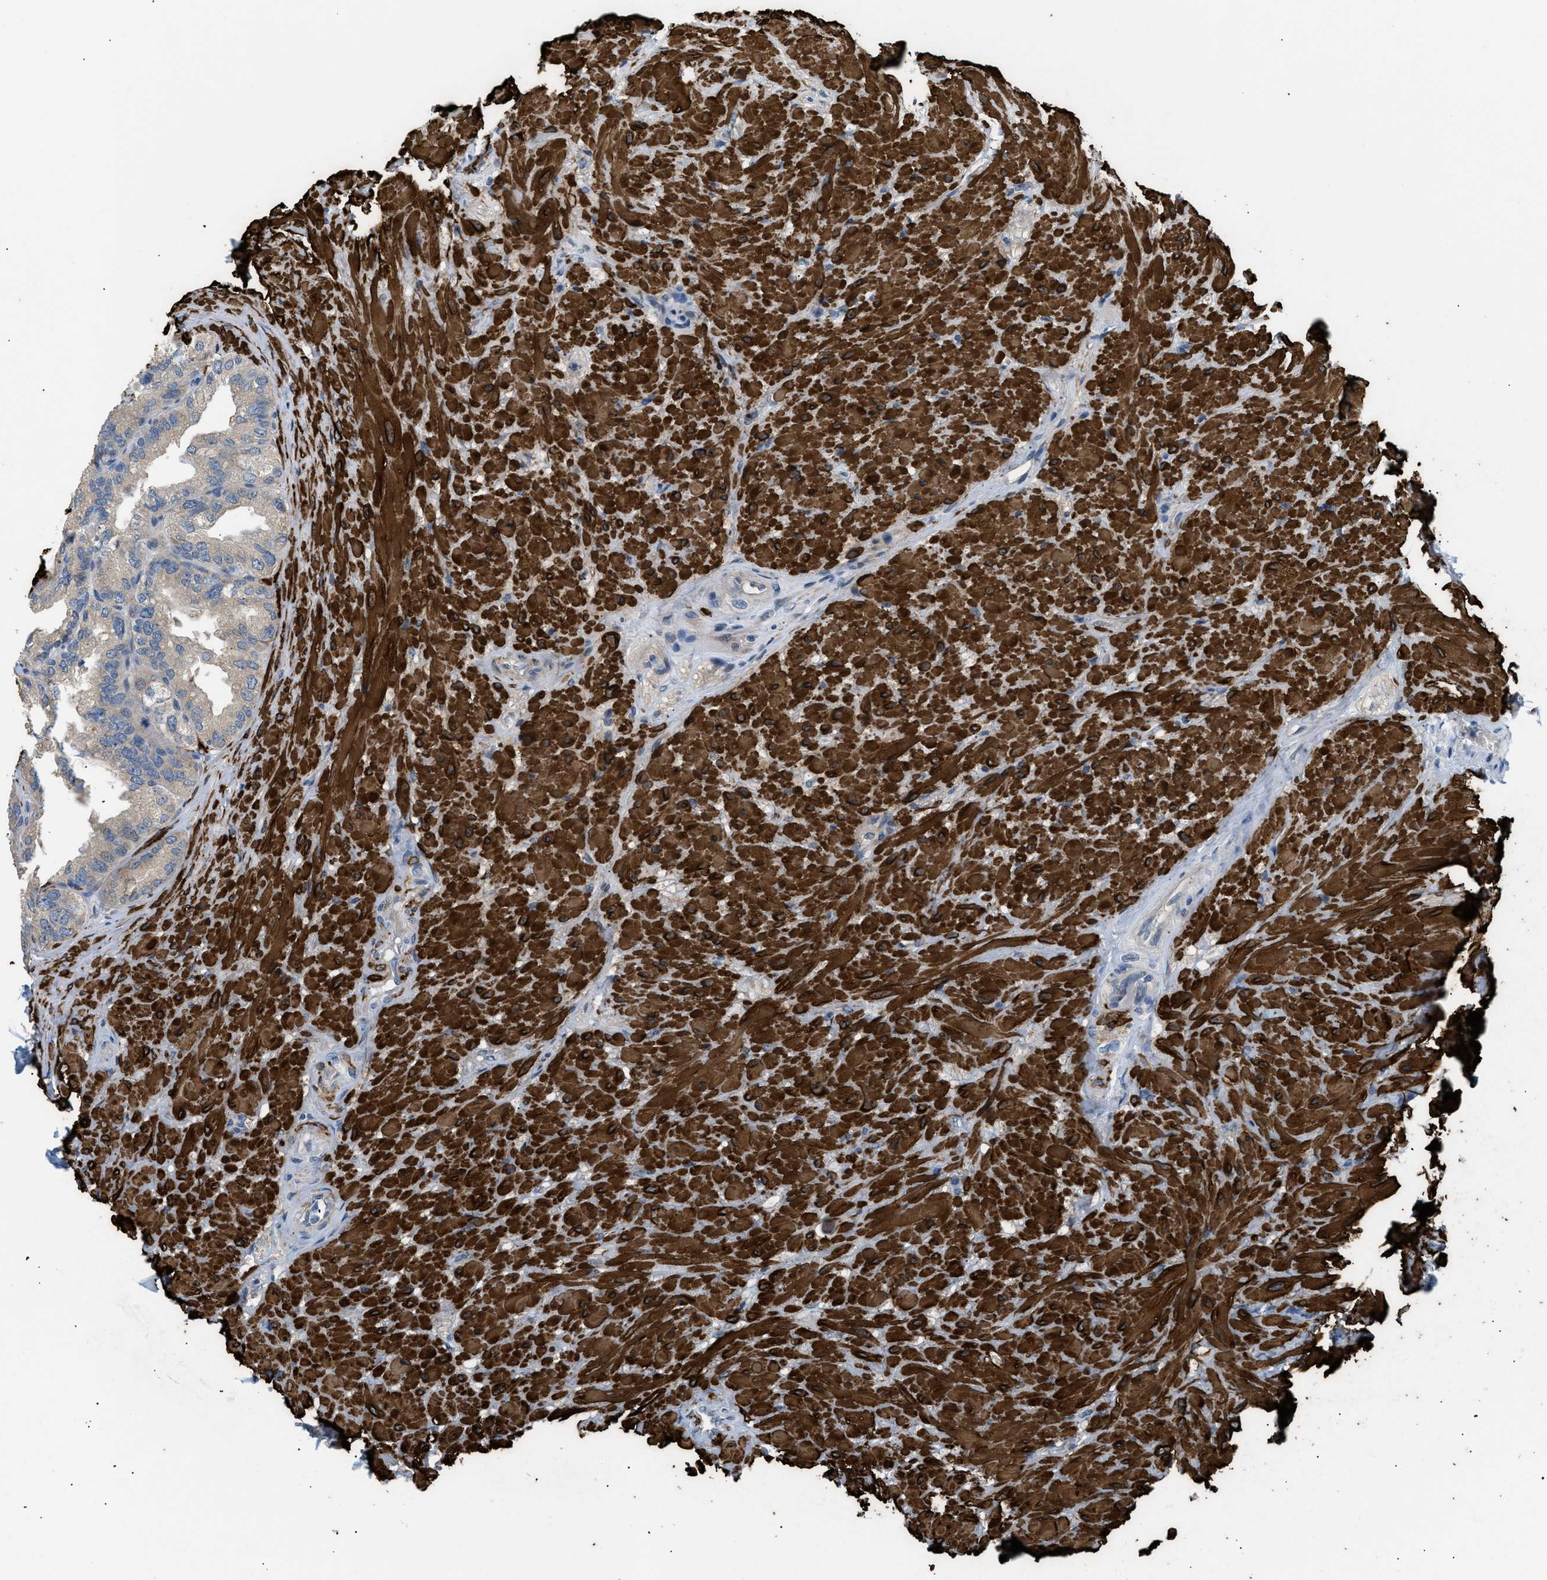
{"staining": {"intensity": "weak", "quantity": "<25%", "location": "cytoplasmic/membranous"}, "tissue": "seminal vesicle", "cell_type": "Glandular cells", "image_type": "normal", "snomed": [{"axis": "morphology", "description": "Normal tissue, NOS"}, {"axis": "topography", "description": "Seminal veicle"}], "caption": "An IHC photomicrograph of unremarkable seminal vesicle is shown. There is no staining in glandular cells of seminal vesicle.", "gene": "ICA1", "patient": {"sex": "male", "age": 68}}